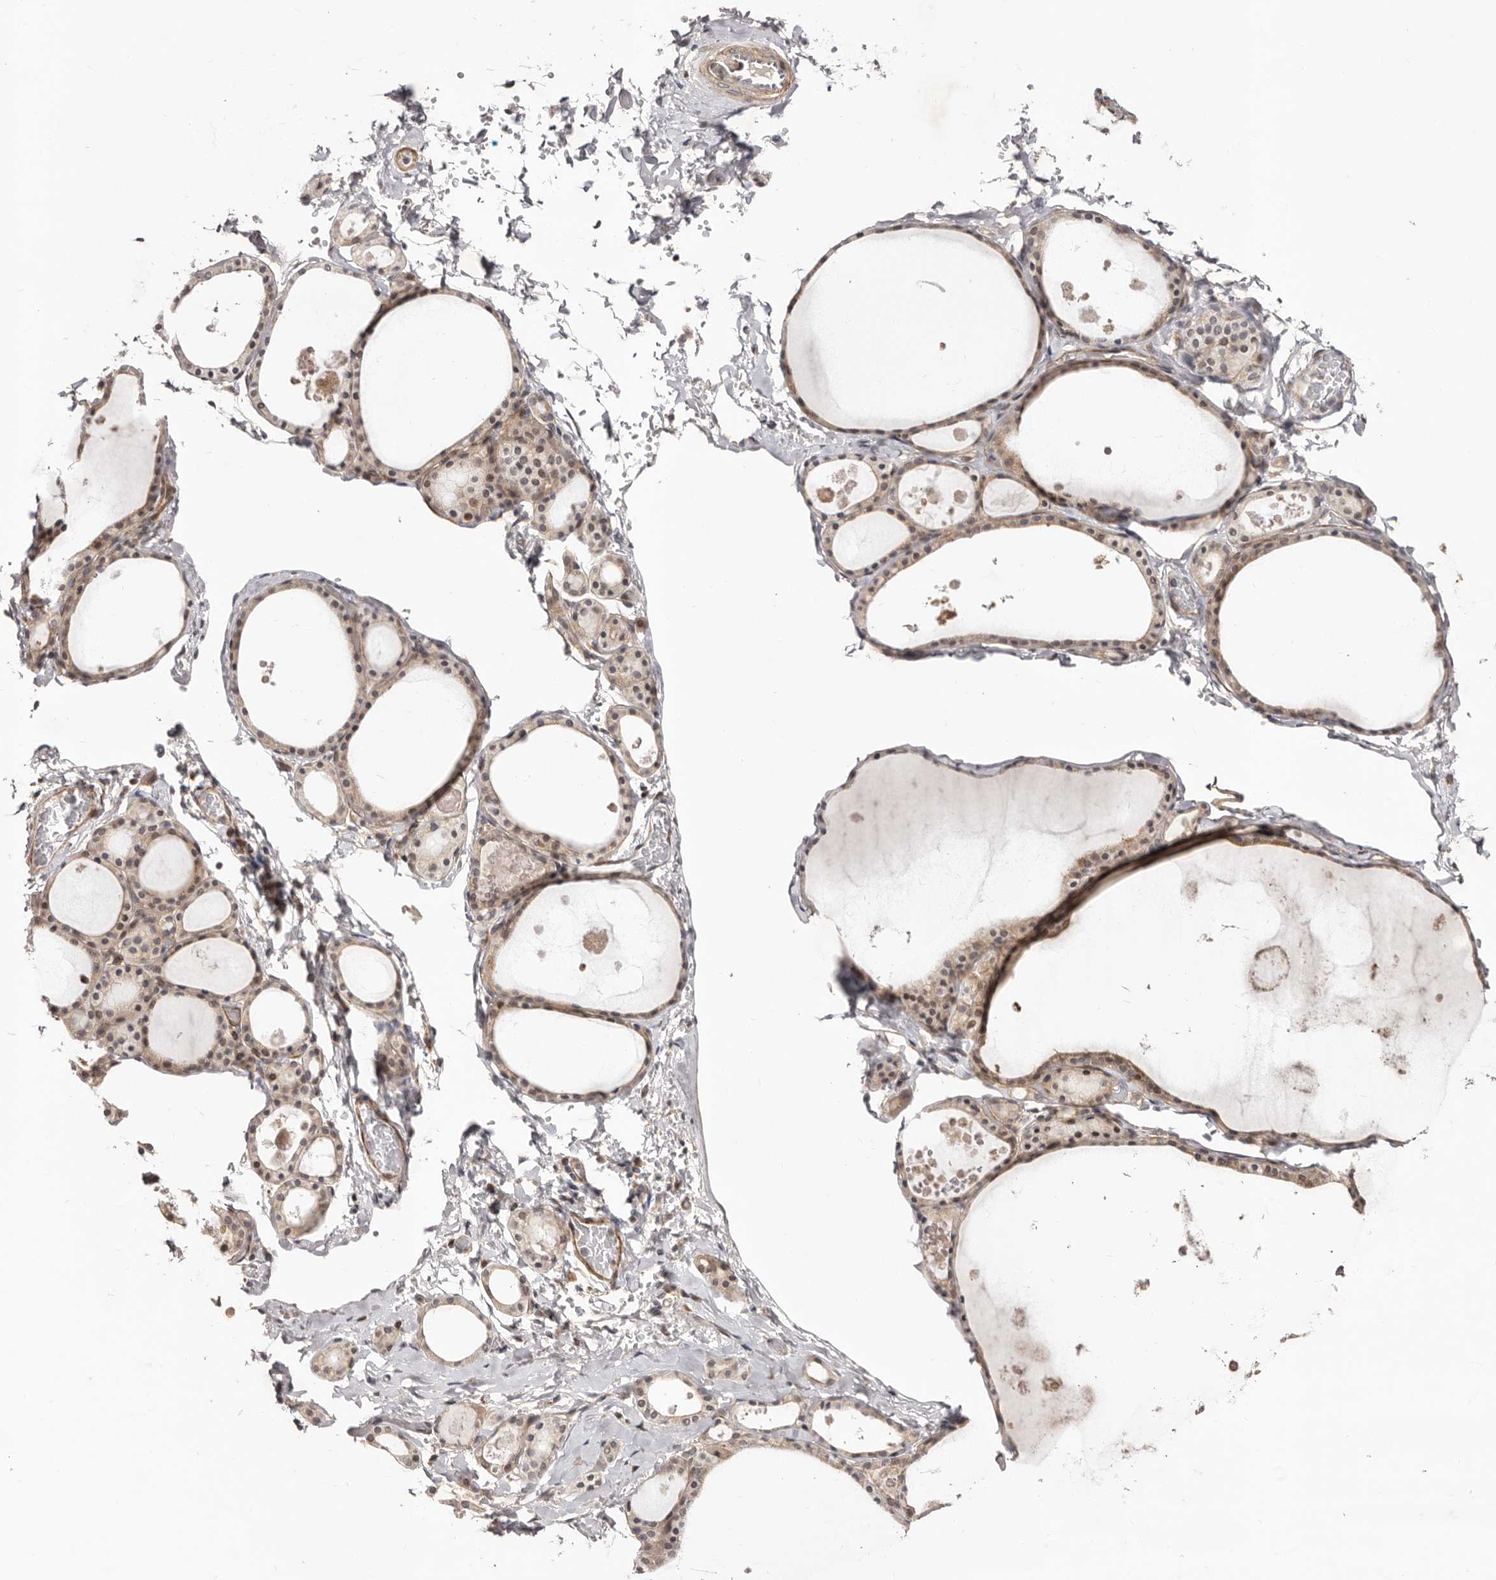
{"staining": {"intensity": "moderate", "quantity": ">75%", "location": "cytoplasmic/membranous"}, "tissue": "thyroid gland", "cell_type": "Glandular cells", "image_type": "normal", "snomed": [{"axis": "morphology", "description": "Normal tissue, NOS"}, {"axis": "topography", "description": "Thyroid gland"}], "caption": "Thyroid gland stained with IHC displays moderate cytoplasmic/membranous staining in about >75% of glandular cells.", "gene": "MICAL2", "patient": {"sex": "male", "age": 56}}